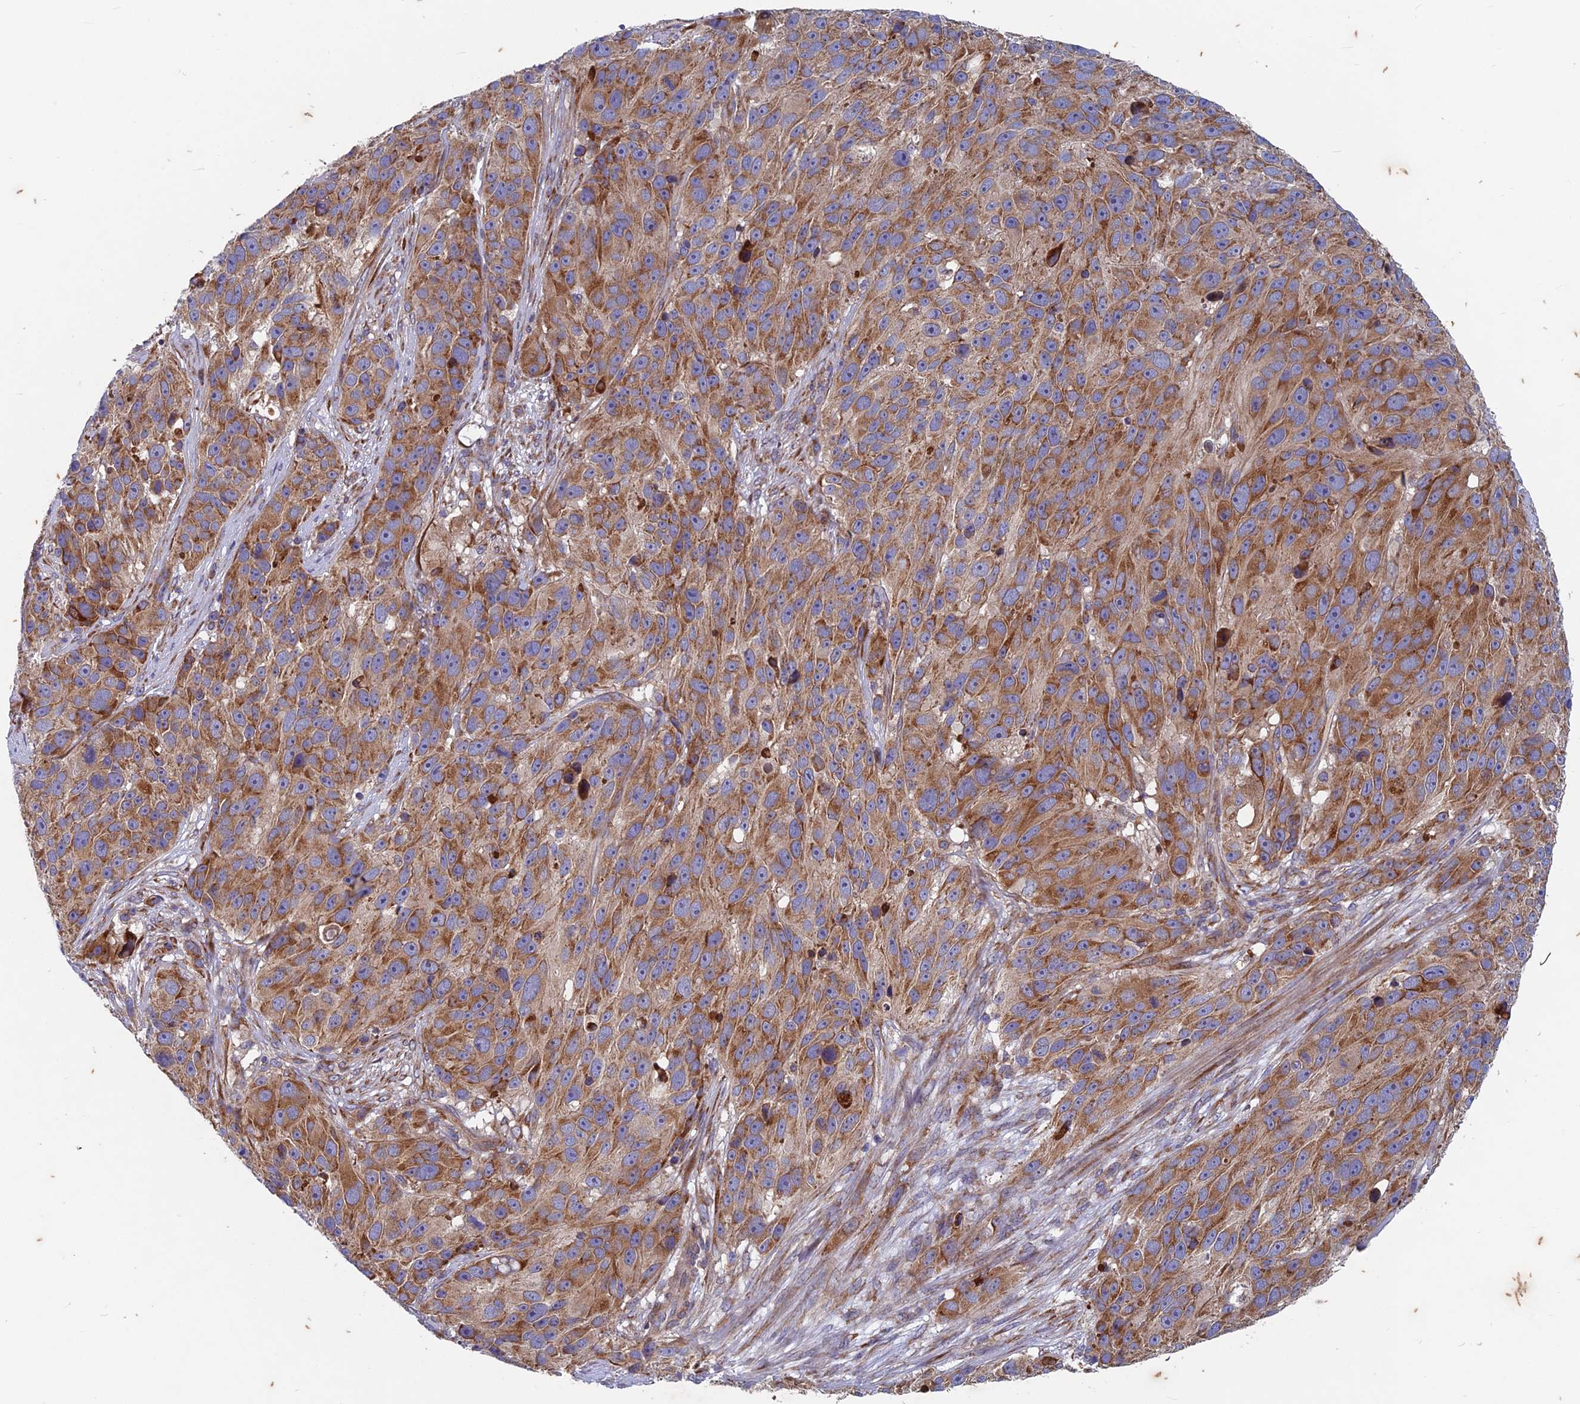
{"staining": {"intensity": "moderate", "quantity": ">75%", "location": "cytoplasmic/membranous"}, "tissue": "melanoma", "cell_type": "Tumor cells", "image_type": "cancer", "snomed": [{"axis": "morphology", "description": "Malignant melanoma, NOS"}, {"axis": "topography", "description": "Skin"}], "caption": "Malignant melanoma was stained to show a protein in brown. There is medium levels of moderate cytoplasmic/membranous expression in about >75% of tumor cells.", "gene": "AP4S1", "patient": {"sex": "male", "age": 84}}